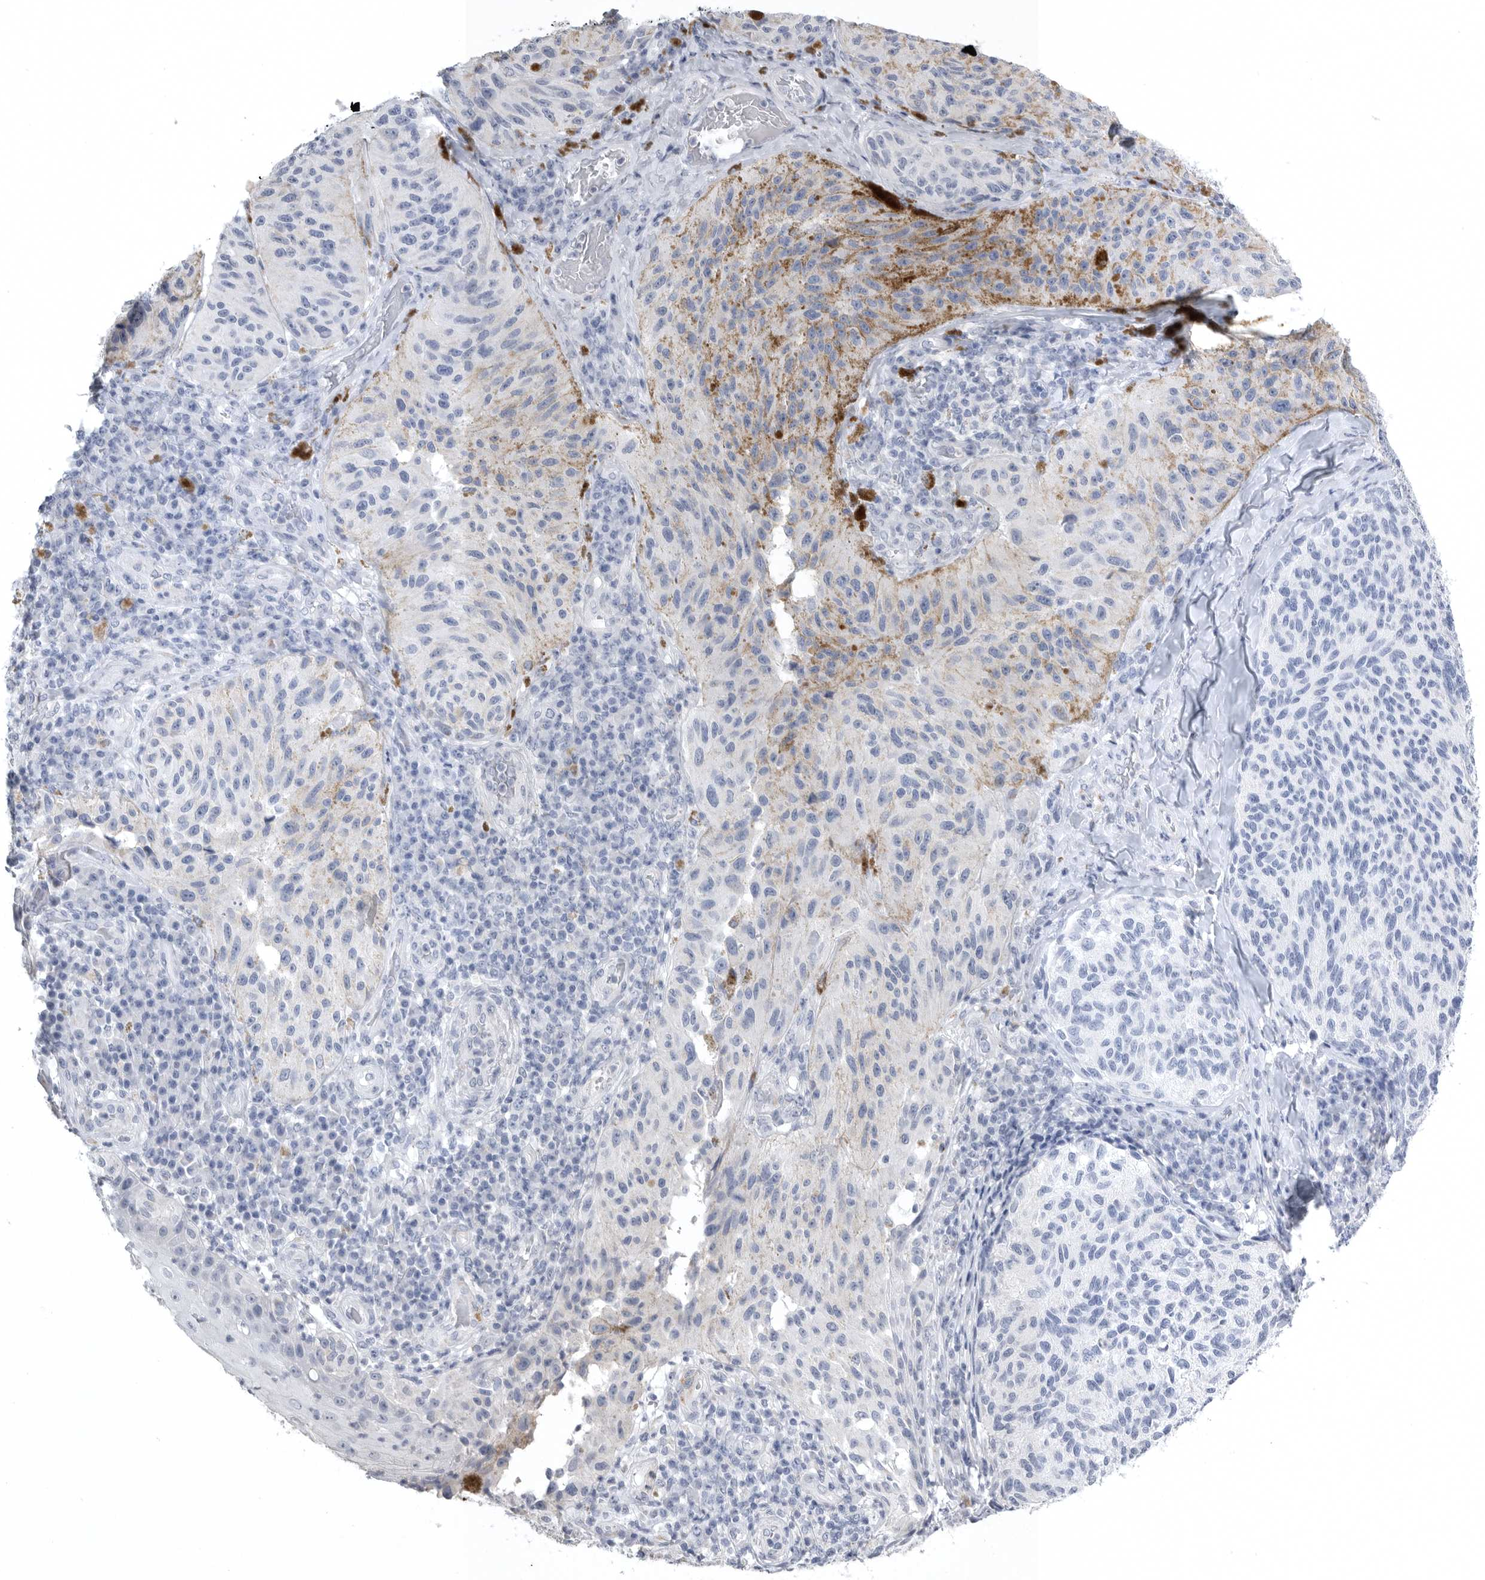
{"staining": {"intensity": "negative", "quantity": "none", "location": "none"}, "tissue": "melanoma", "cell_type": "Tumor cells", "image_type": "cancer", "snomed": [{"axis": "morphology", "description": "Malignant melanoma, NOS"}, {"axis": "topography", "description": "Skin"}], "caption": "Tumor cells are negative for brown protein staining in malignant melanoma. (Stains: DAB (3,3'-diaminobenzidine) IHC with hematoxylin counter stain, Microscopy: brightfield microscopy at high magnification).", "gene": "TIMP1", "patient": {"sex": "female", "age": 73}}